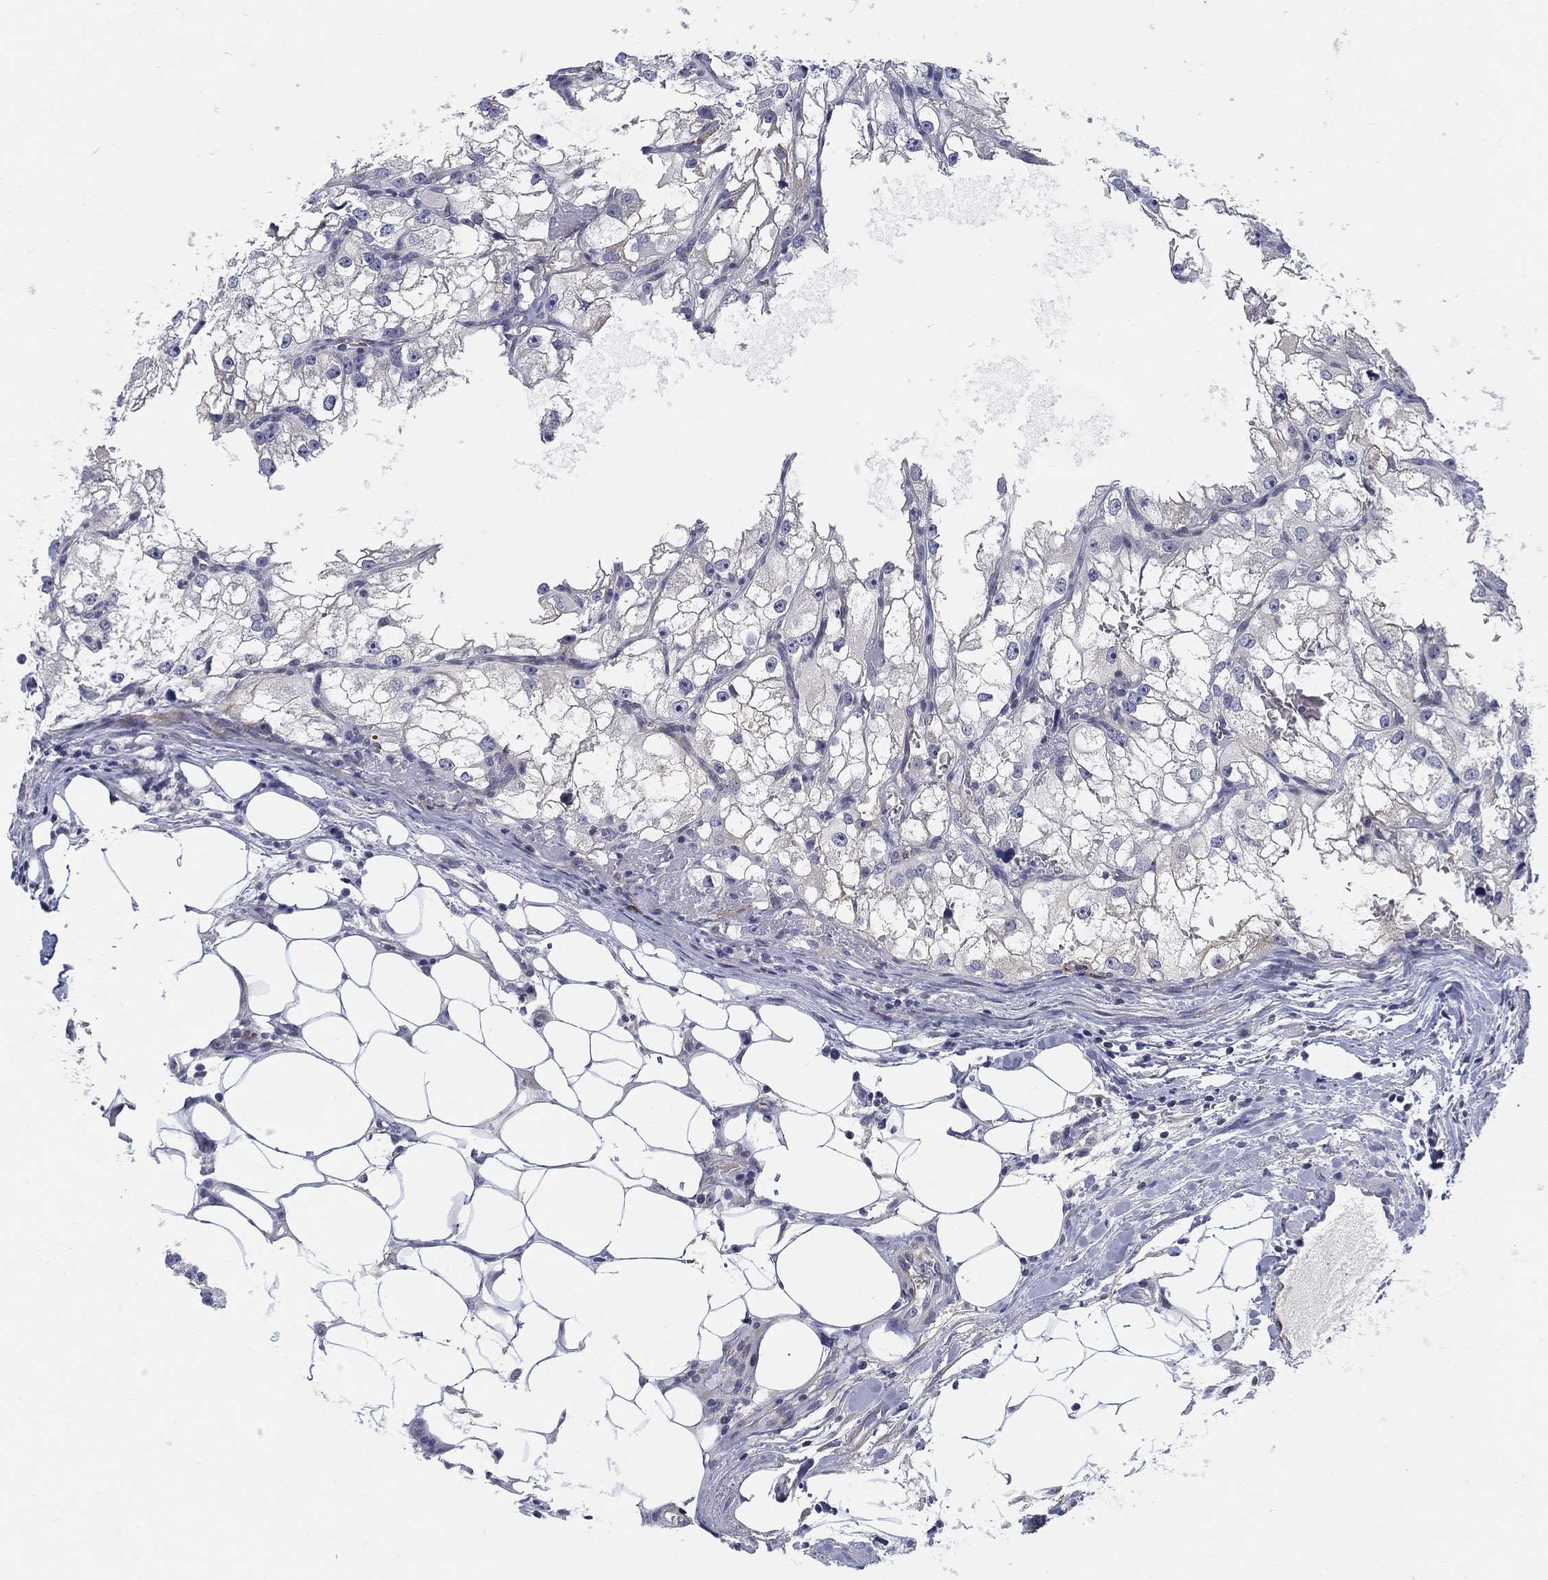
{"staining": {"intensity": "negative", "quantity": "none", "location": "none"}, "tissue": "renal cancer", "cell_type": "Tumor cells", "image_type": "cancer", "snomed": [{"axis": "morphology", "description": "Adenocarcinoma, NOS"}, {"axis": "topography", "description": "Kidney"}], "caption": "The IHC image has no significant positivity in tumor cells of renal adenocarcinoma tissue.", "gene": "SLC2A5", "patient": {"sex": "male", "age": 59}}